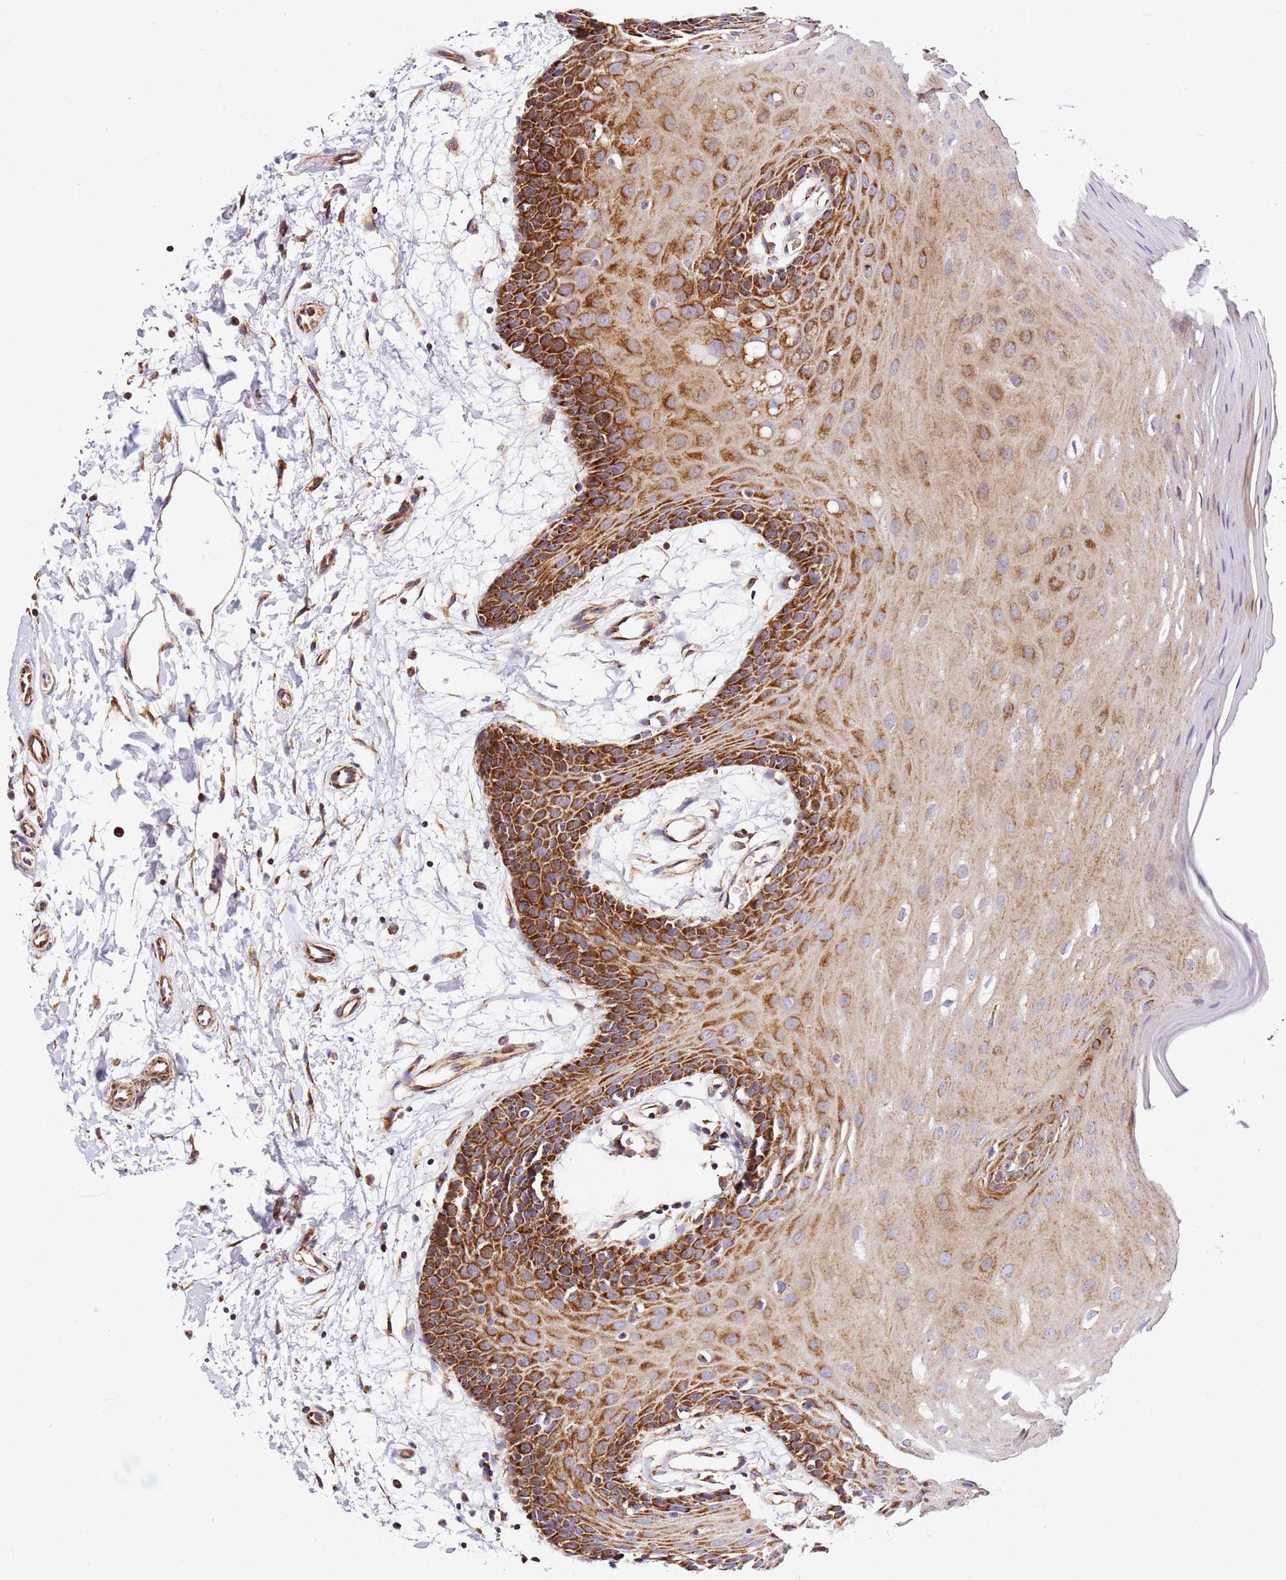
{"staining": {"intensity": "strong", "quantity": "25%-75%", "location": "cytoplasmic/membranous"}, "tissue": "oral mucosa", "cell_type": "Squamous epithelial cells", "image_type": "normal", "snomed": [{"axis": "morphology", "description": "Normal tissue, NOS"}, {"axis": "topography", "description": "Skeletal muscle"}, {"axis": "topography", "description": "Oral tissue"}, {"axis": "topography", "description": "Salivary gland"}, {"axis": "topography", "description": "Peripheral nerve tissue"}], "caption": "Immunohistochemistry histopathology image of unremarkable human oral mucosa stained for a protein (brown), which shows high levels of strong cytoplasmic/membranous staining in approximately 25%-75% of squamous epithelial cells.", "gene": "NDUFA3", "patient": {"sex": "male", "age": 54}}